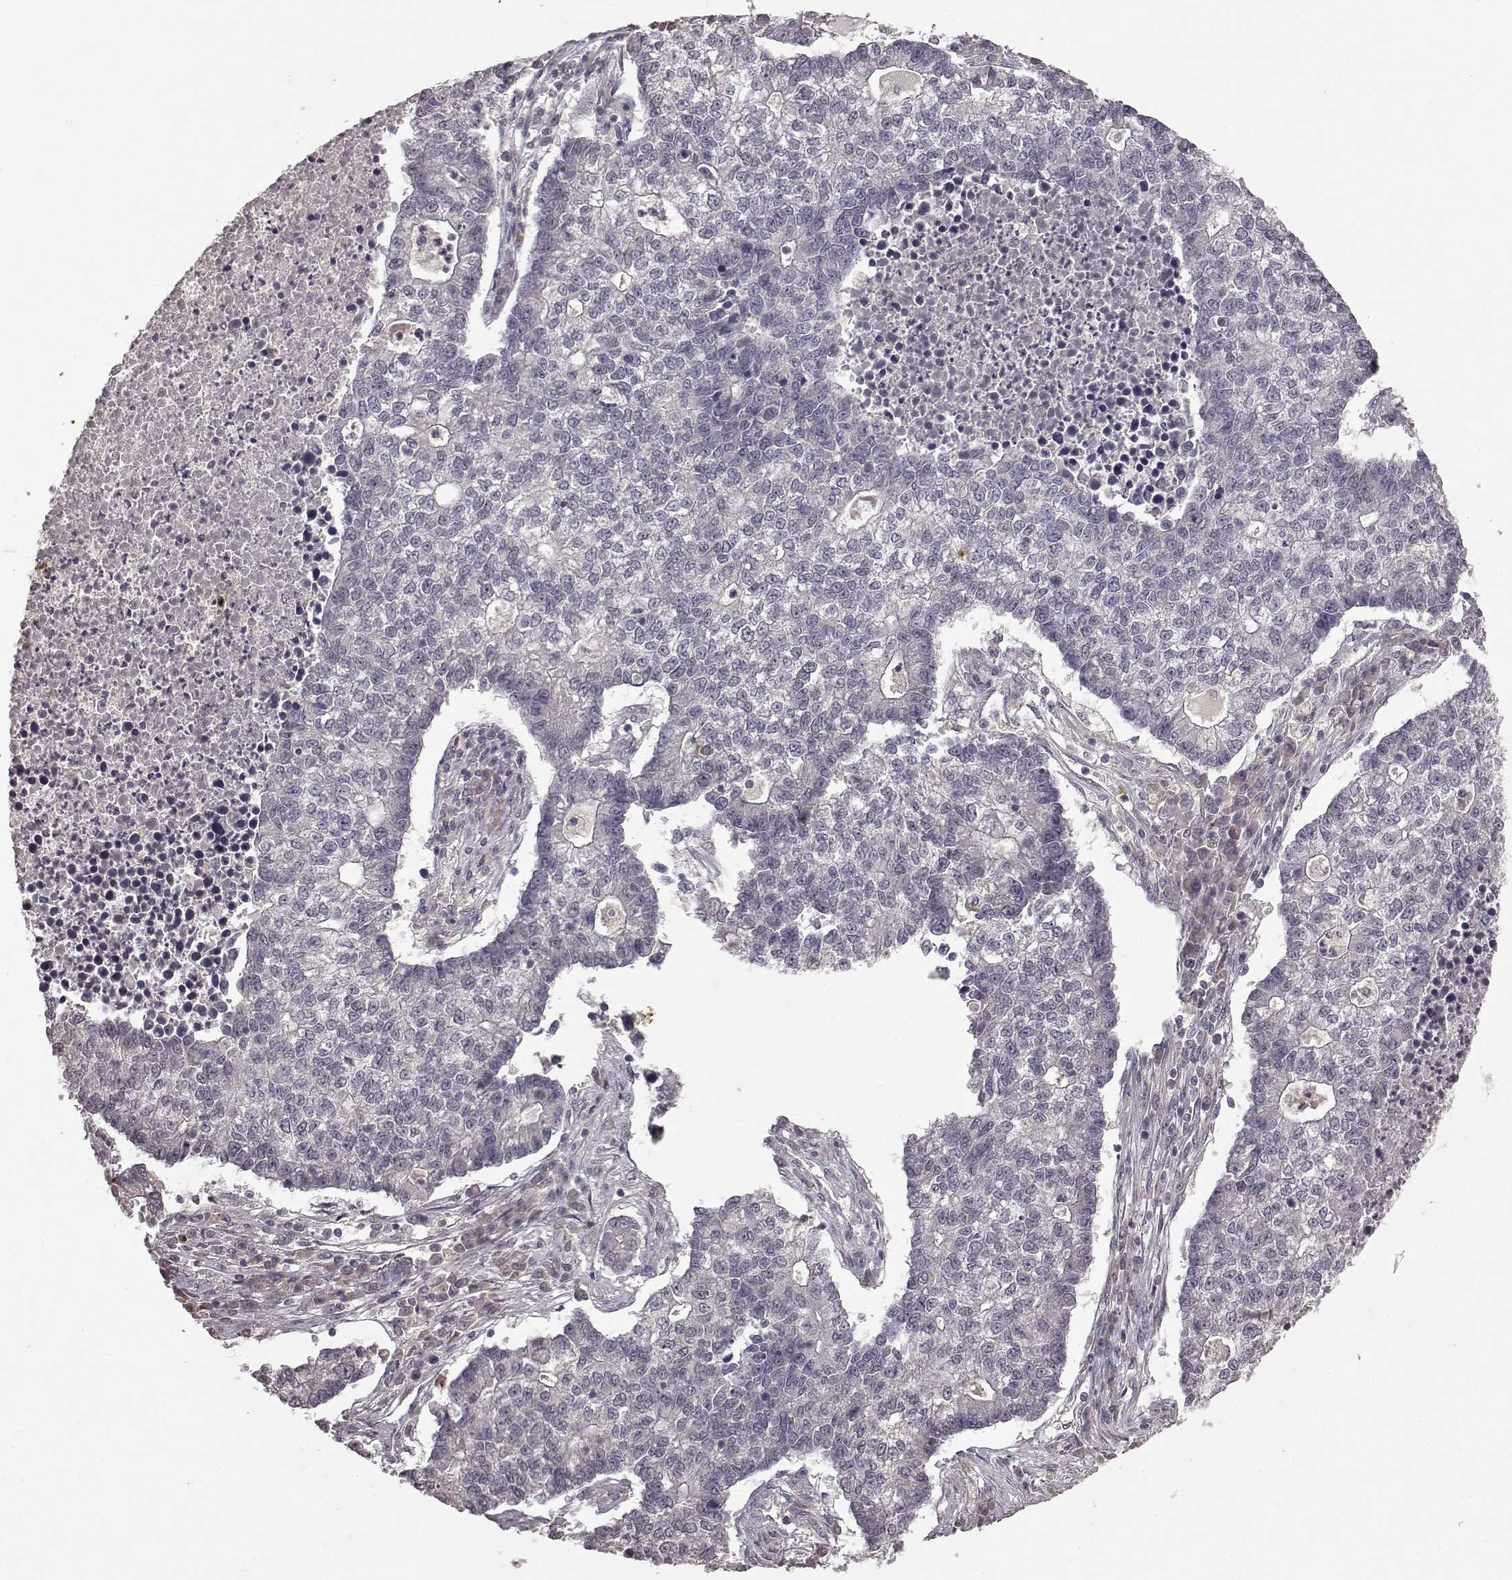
{"staining": {"intensity": "negative", "quantity": "none", "location": "none"}, "tissue": "lung cancer", "cell_type": "Tumor cells", "image_type": "cancer", "snomed": [{"axis": "morphology", "description": "Adenocarcinoma, NOS"}, {"axis": "topography", "description": "Lung"}], "caption": "High magnification brightfield microscopy of lung adenocarcinoma stained with DAB (3,3'-diaminobenzidine) (brown) and counterstained with hematoxylin (blue): tumor cells show no significant staining. (DAB immunohistochemistry (IHC), high magnification).", "gene": "NTRK2", "patient": {"sex": "male", "age": 57}}